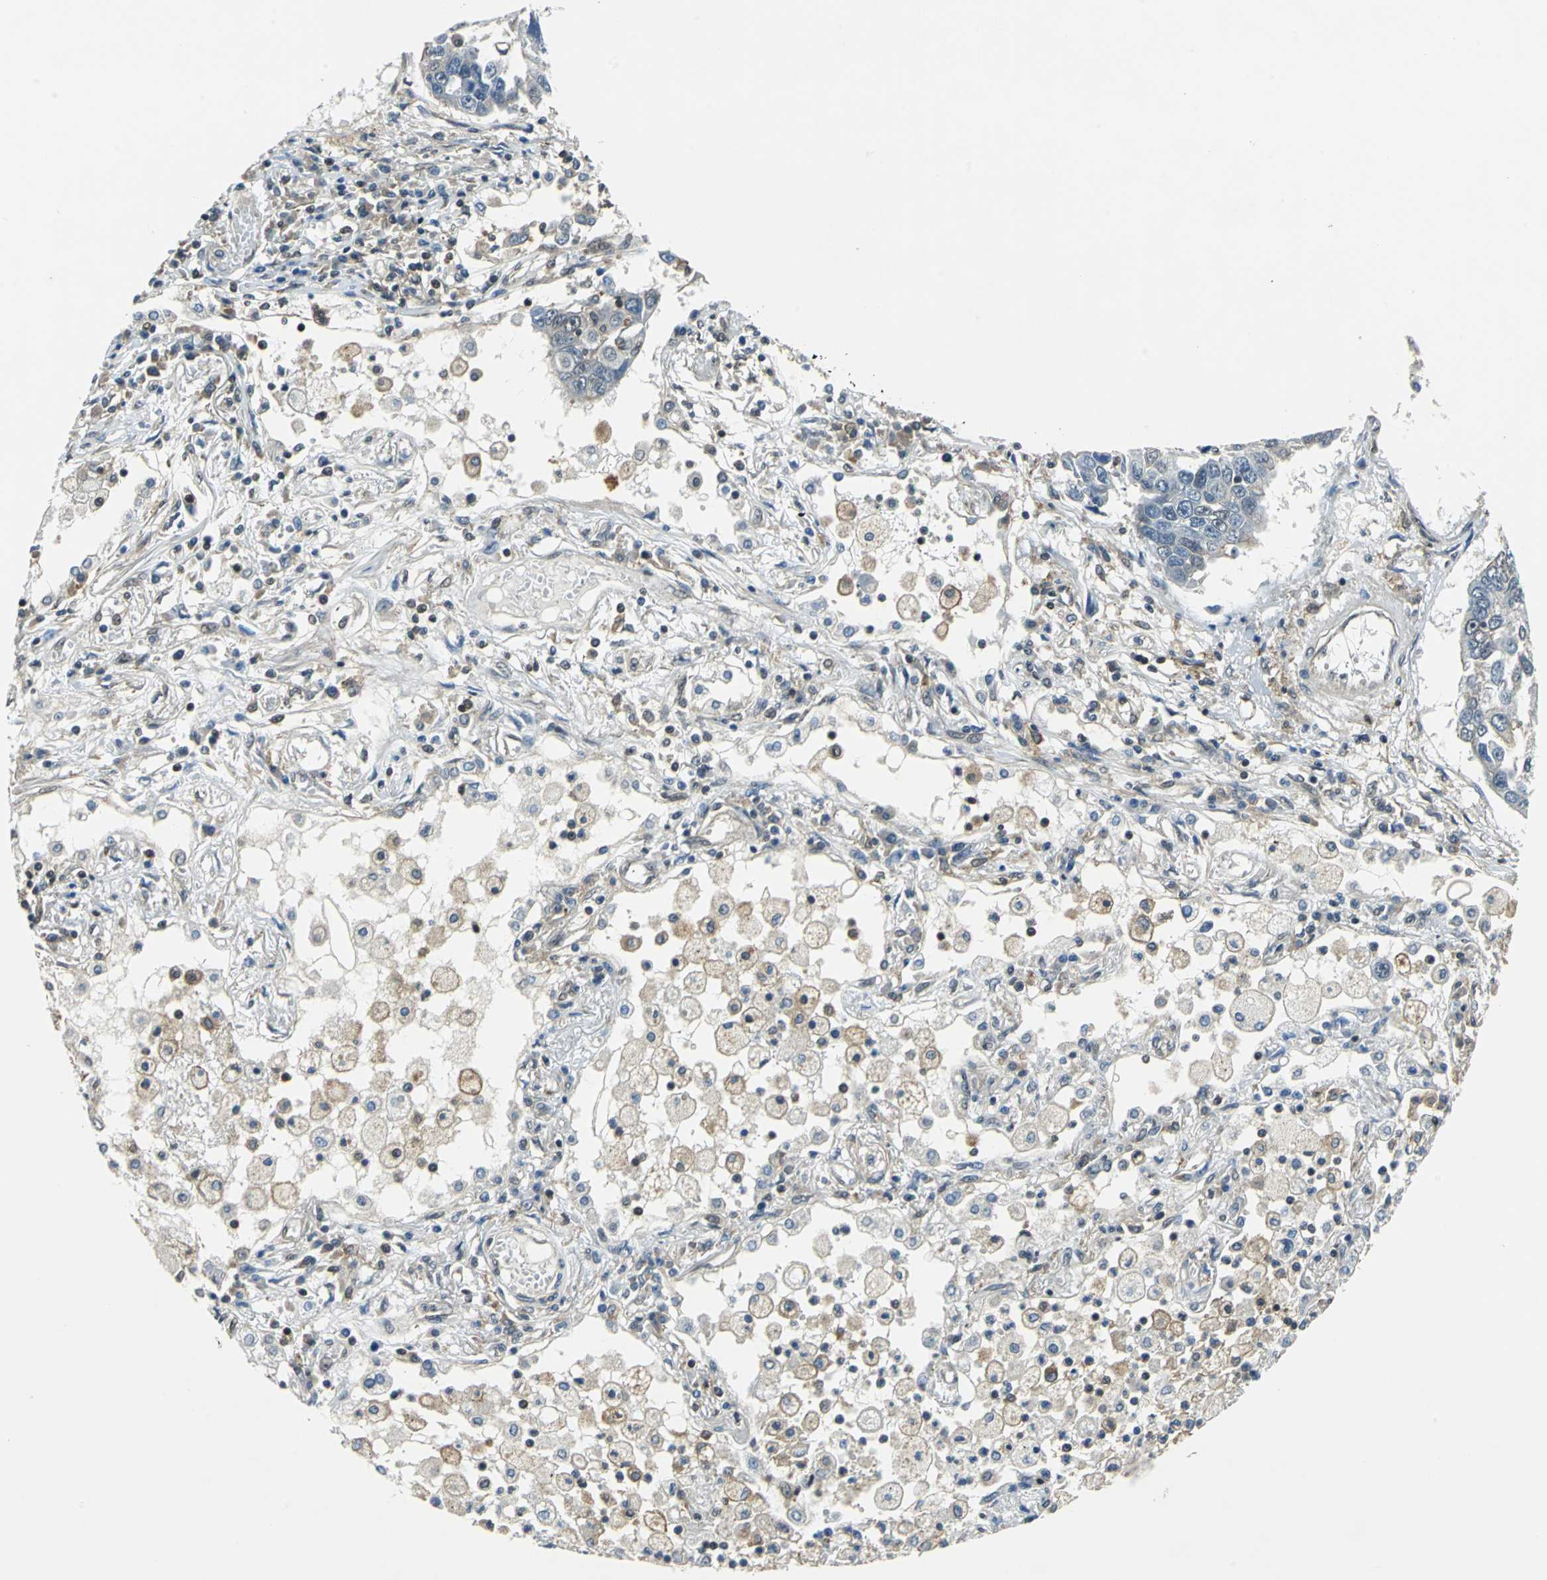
{"staining": {"intensity": "negative", "quantity": "none", "location": "none"}, "tissue": "lung cancer", "cell_type": "Tumor cells", "image_type": "cancer", "snomed": [{"axis": "morphology", "description": "Squamous cell carcinoma, NOS"}, {"axis": "topography", "description": "Lung"}], "caption": "High magnification brightfield microscopy of squamous cell carcinoma (lung) stained with DAB (3,3'-diaminobenzidine) (brown) and counterstained with hematoxylin (blue): tumor cells show no significant staining.", "gene": "ARPC3", "patient": {"sex": "male", "age": 71}}